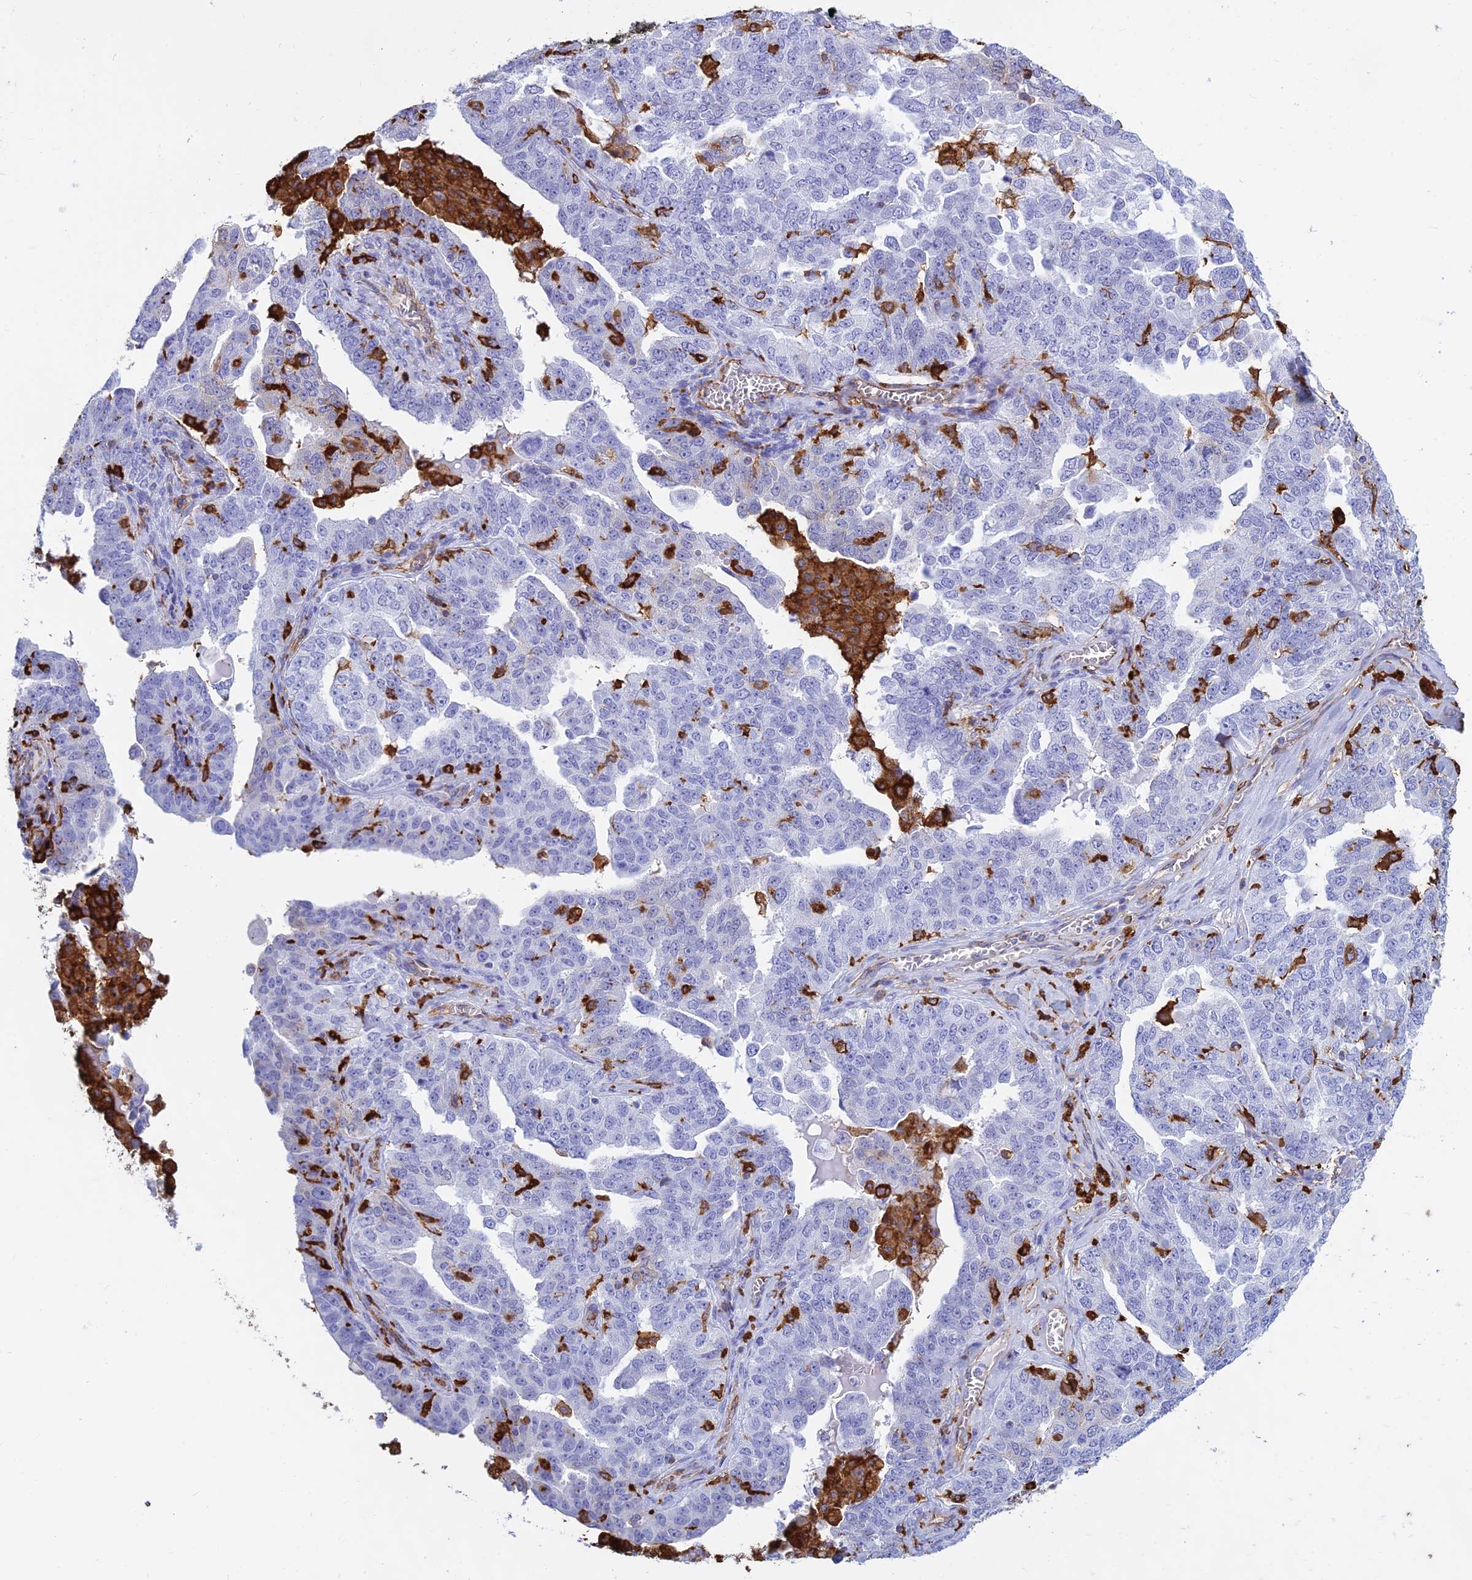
{"staining": {"intensity": "negative", "quantity": "none", "location": "none"}, "tissue": "ovarian cancer", "cell_type": "Tumor cells", "image_type": "cancer", "snomed": [{"axis": "morphology", "description": "Carcinoma, endometroid"}, {"axis": "topography", "description": "Ovary"}], "caption": "Protein analysis of ovarian cancer displays no significant positivity in tumor cells.", "gene": "HLA-DRB1", "patient": {"sex": "female", "age": 62}}